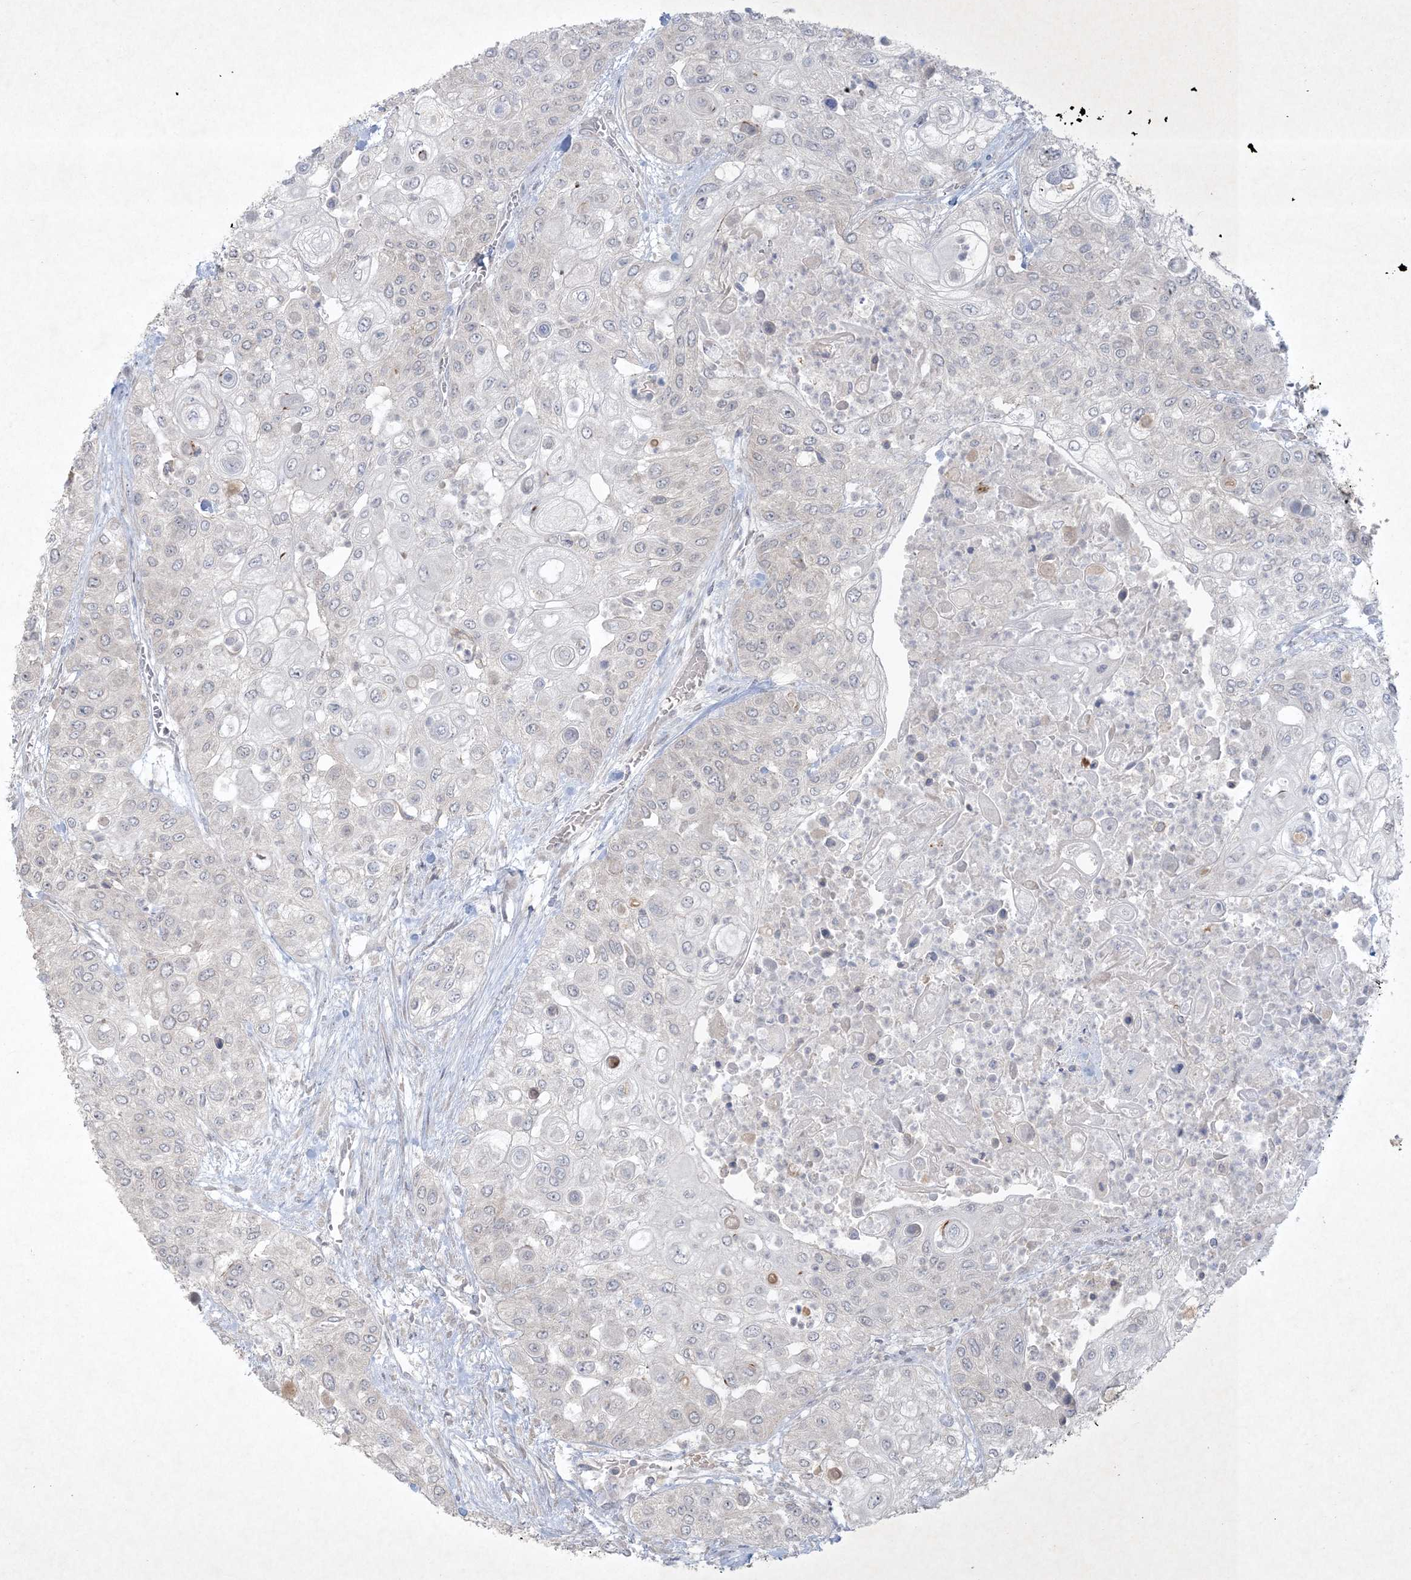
{"staining": {"intensity": "negative", "quantity": "none", "location": "none"}, "tissue": "urothelial cancer", "cell_type": "Tumor cells", "image_type": "cancer", "snomed": [{"axis": "morphology", "description": "Urothelial carcinoma, High grade"}, {"axis": "topography", "description": "Urinary bladder"}], "caption": "Human urothelial cancer stained for a protein using immunohistochemistry shows no expression in tumor cells.", "gene": "NRBP2", "patient": {"sex": "female", "age": 79}}